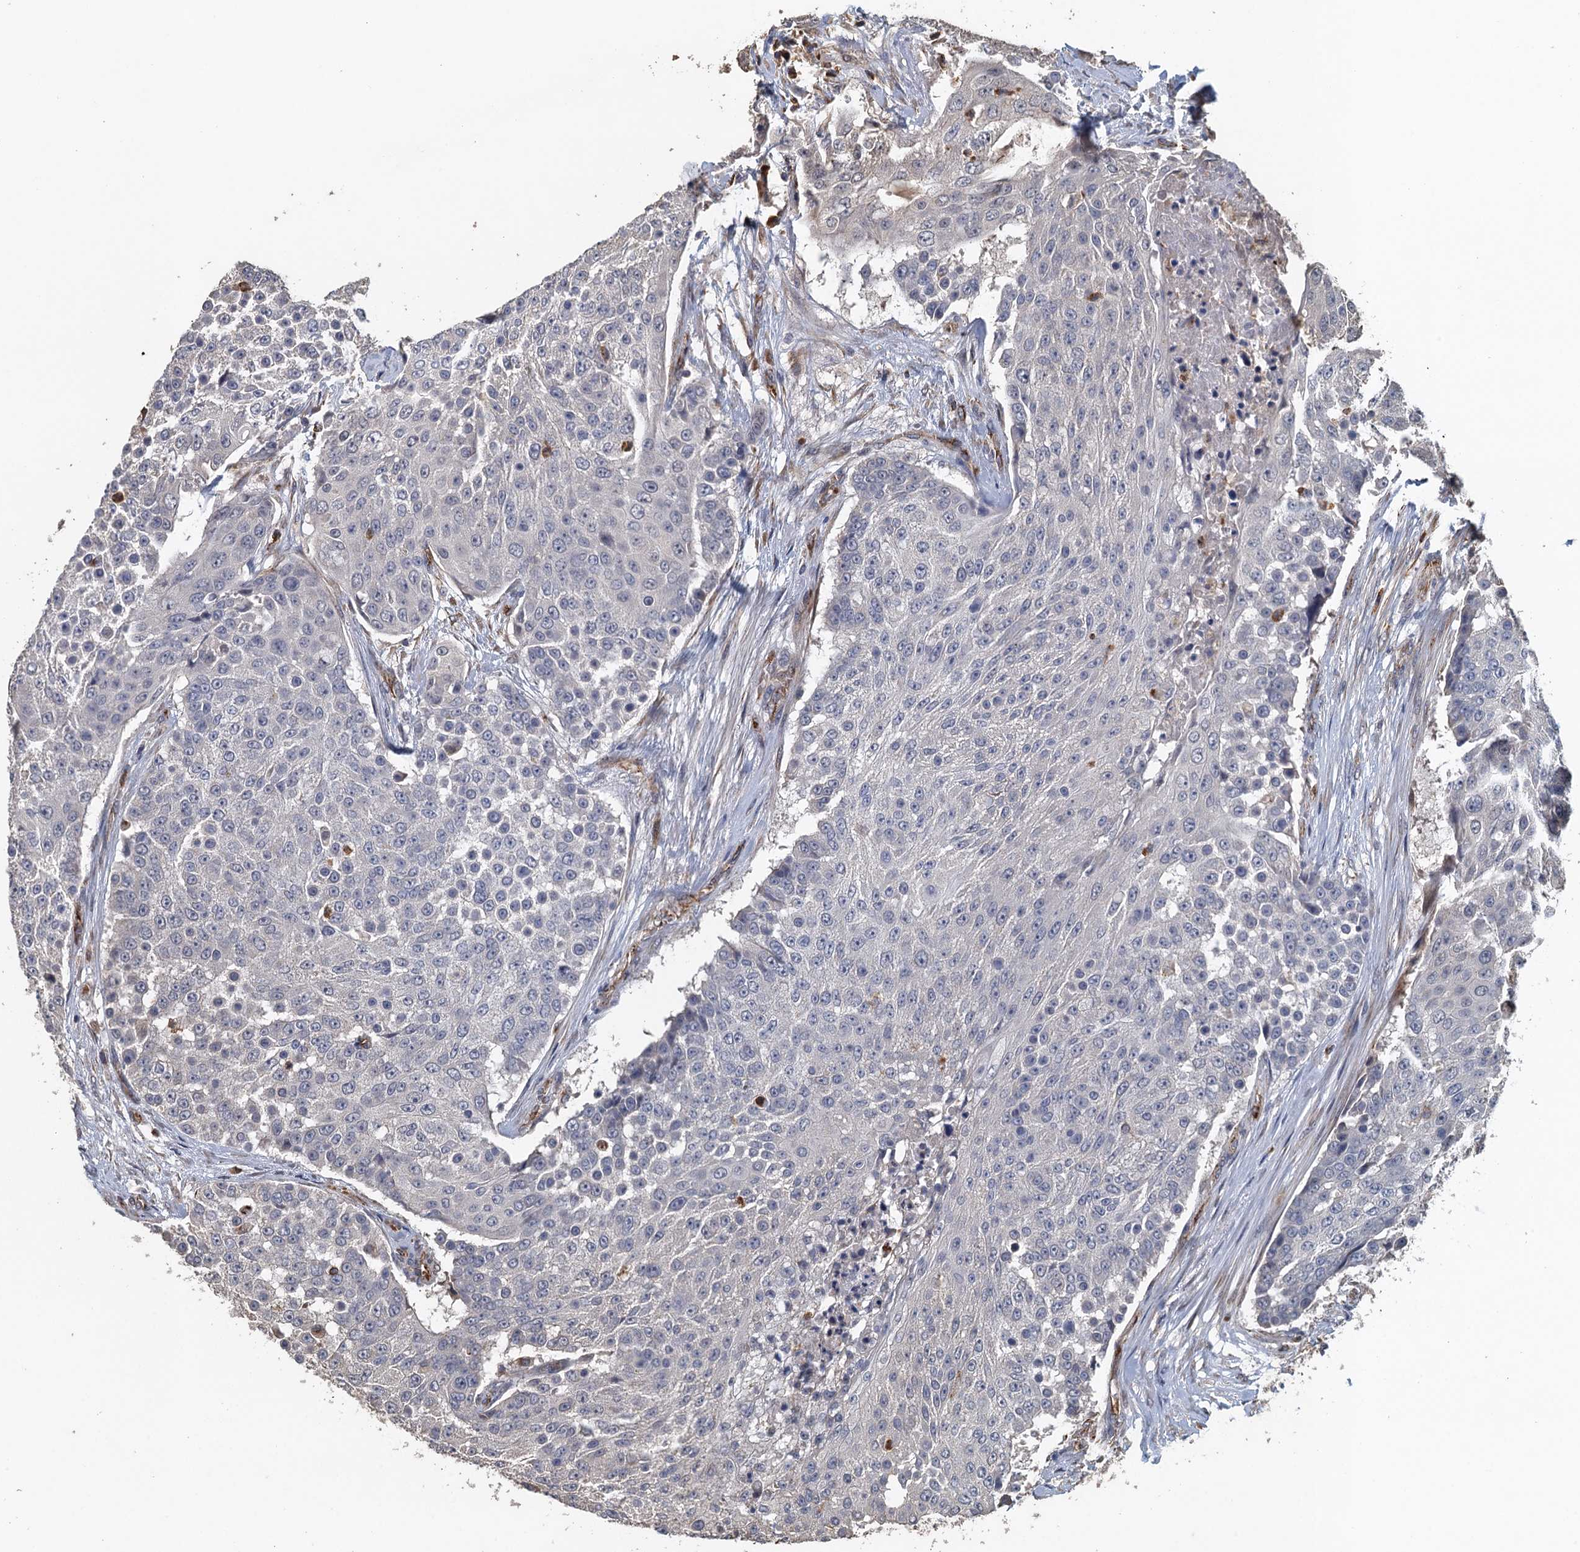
{"staining": {"intensity": "negative", "quantity": "none", "location": "none"}, "tissue": "urothelial cancer", "cell_type": "Tumor cells", "image_type": "cancer", "snomed": [{"axis": "morphology", "description": "Urothelial carcinoma, High grade"}, {"axis": "topography", "description": "Urinary bladder"}], "caption": "DAB (3,3'-diaminobenzidine) immunohistochemical staining of human urothelial cancer shows no significant expression in tumor cells.", "gene": "ACSBG1", "patient": {"sex": "female", "age": 63}}